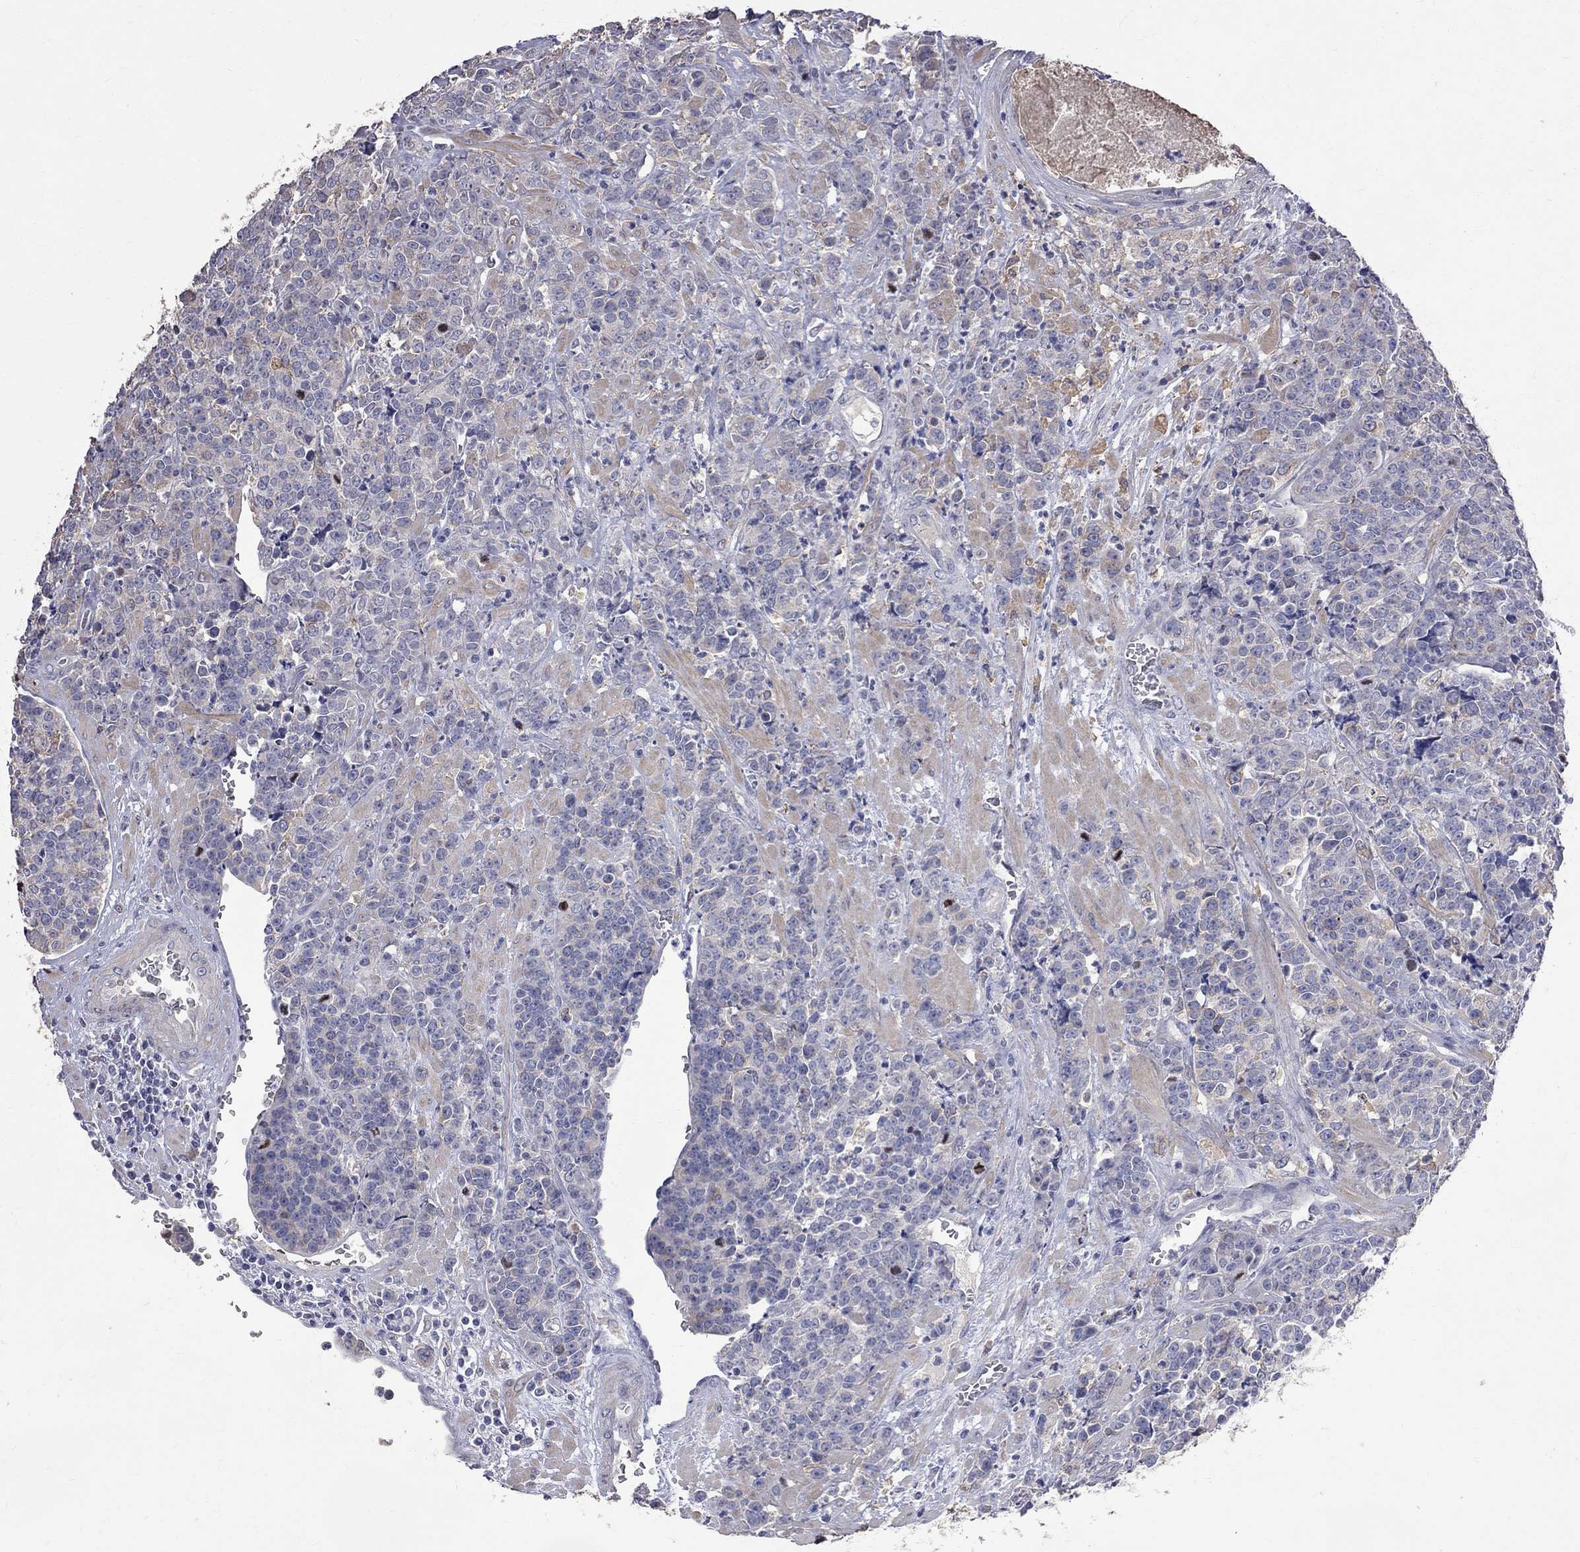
{"staining": {"intensity": "weak", "quantity": "<25%", "location": "cytoplasmic/membranous"}, "tissue": "prostate cancer", "cell_type": "Tumor cells", "image_type": "cancer", "snomed": [{"axis": "morphology", "description": "Adenocarcinoma, NOS"}, {"axis": "topography", "description": "Prostate"}], "caption": "There is no significant expression in tumor cells of prostate cancer (adenocarcinoma).", "gene": "CKAP2", "patient": {"sex": "male", "age": 67}}